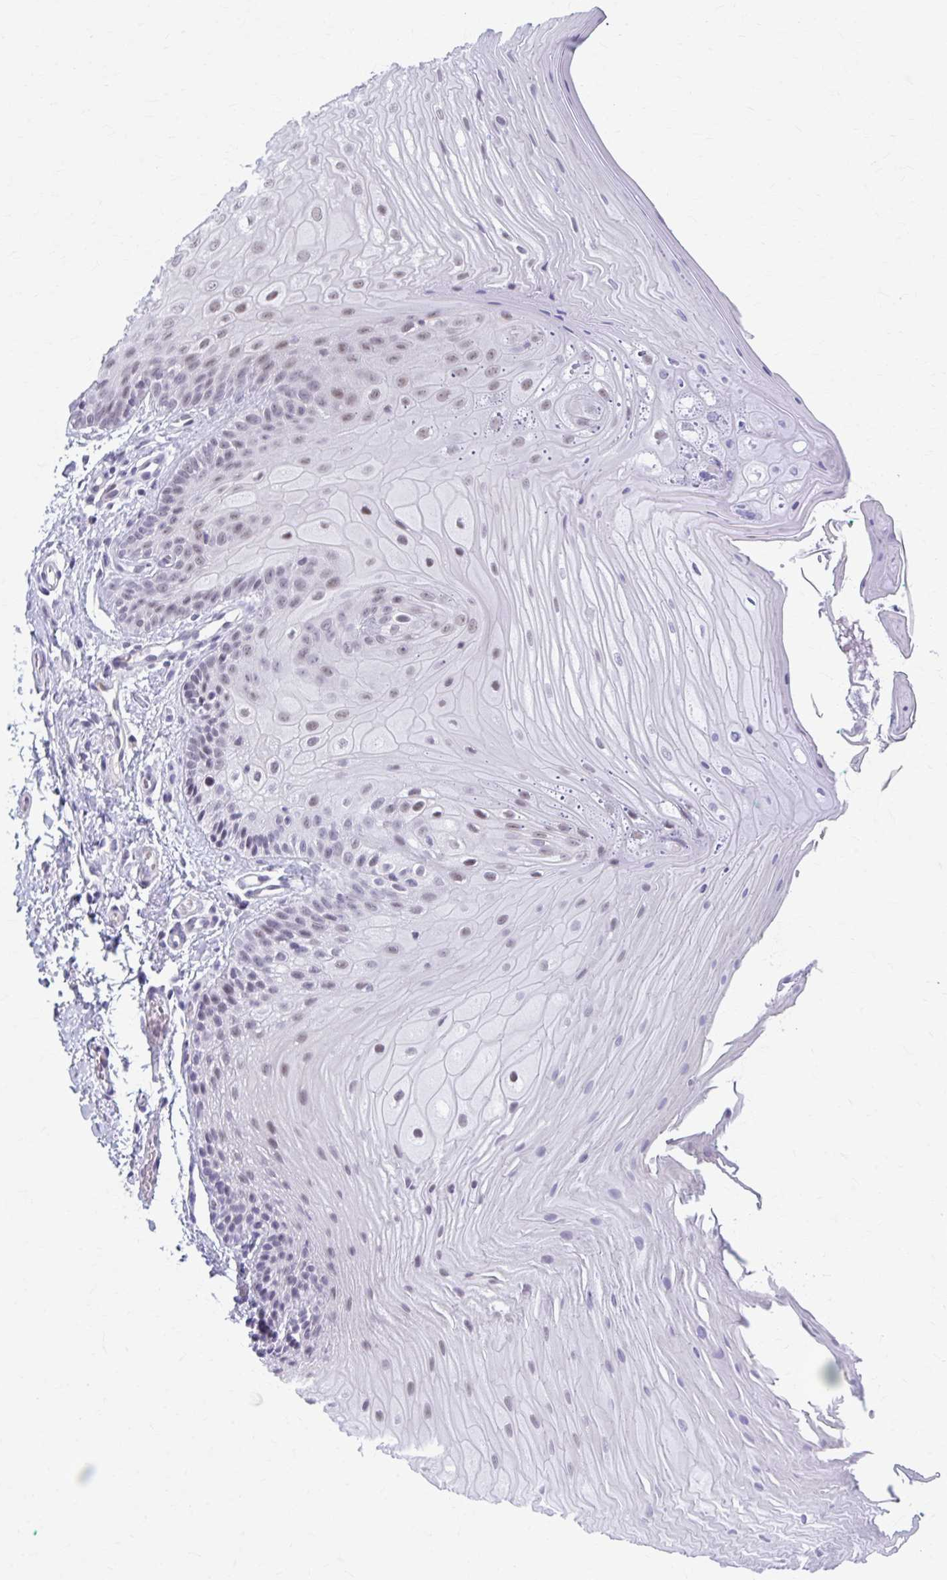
{"staining": {"intensity": "moderate", "quantity": "25%-75%", "location": "nuclear"}, "tissue": "oral mucosa", "cell_type": "Squamous epithelial cells", "image_type": "normal", "snomed": [{"axis": "morphology", "description": "Normal tissue, NOS"}, {"axis": "topography", "description": "Oral tissue"}, {"axis": "topography", "description": "Tounge, NOS"}, {"axis": "topography", "description": "Head-Neck"}], "caption": "IHC photomicrograph of normal human oral mucosa stained for a protein (brown), which demonstrates medium levels of moderate nuclear positivity in about 25%-75% of squamous epithelial cells.", "gene": "CCDC105", "patient": {"sex": "female", "age": 84}}